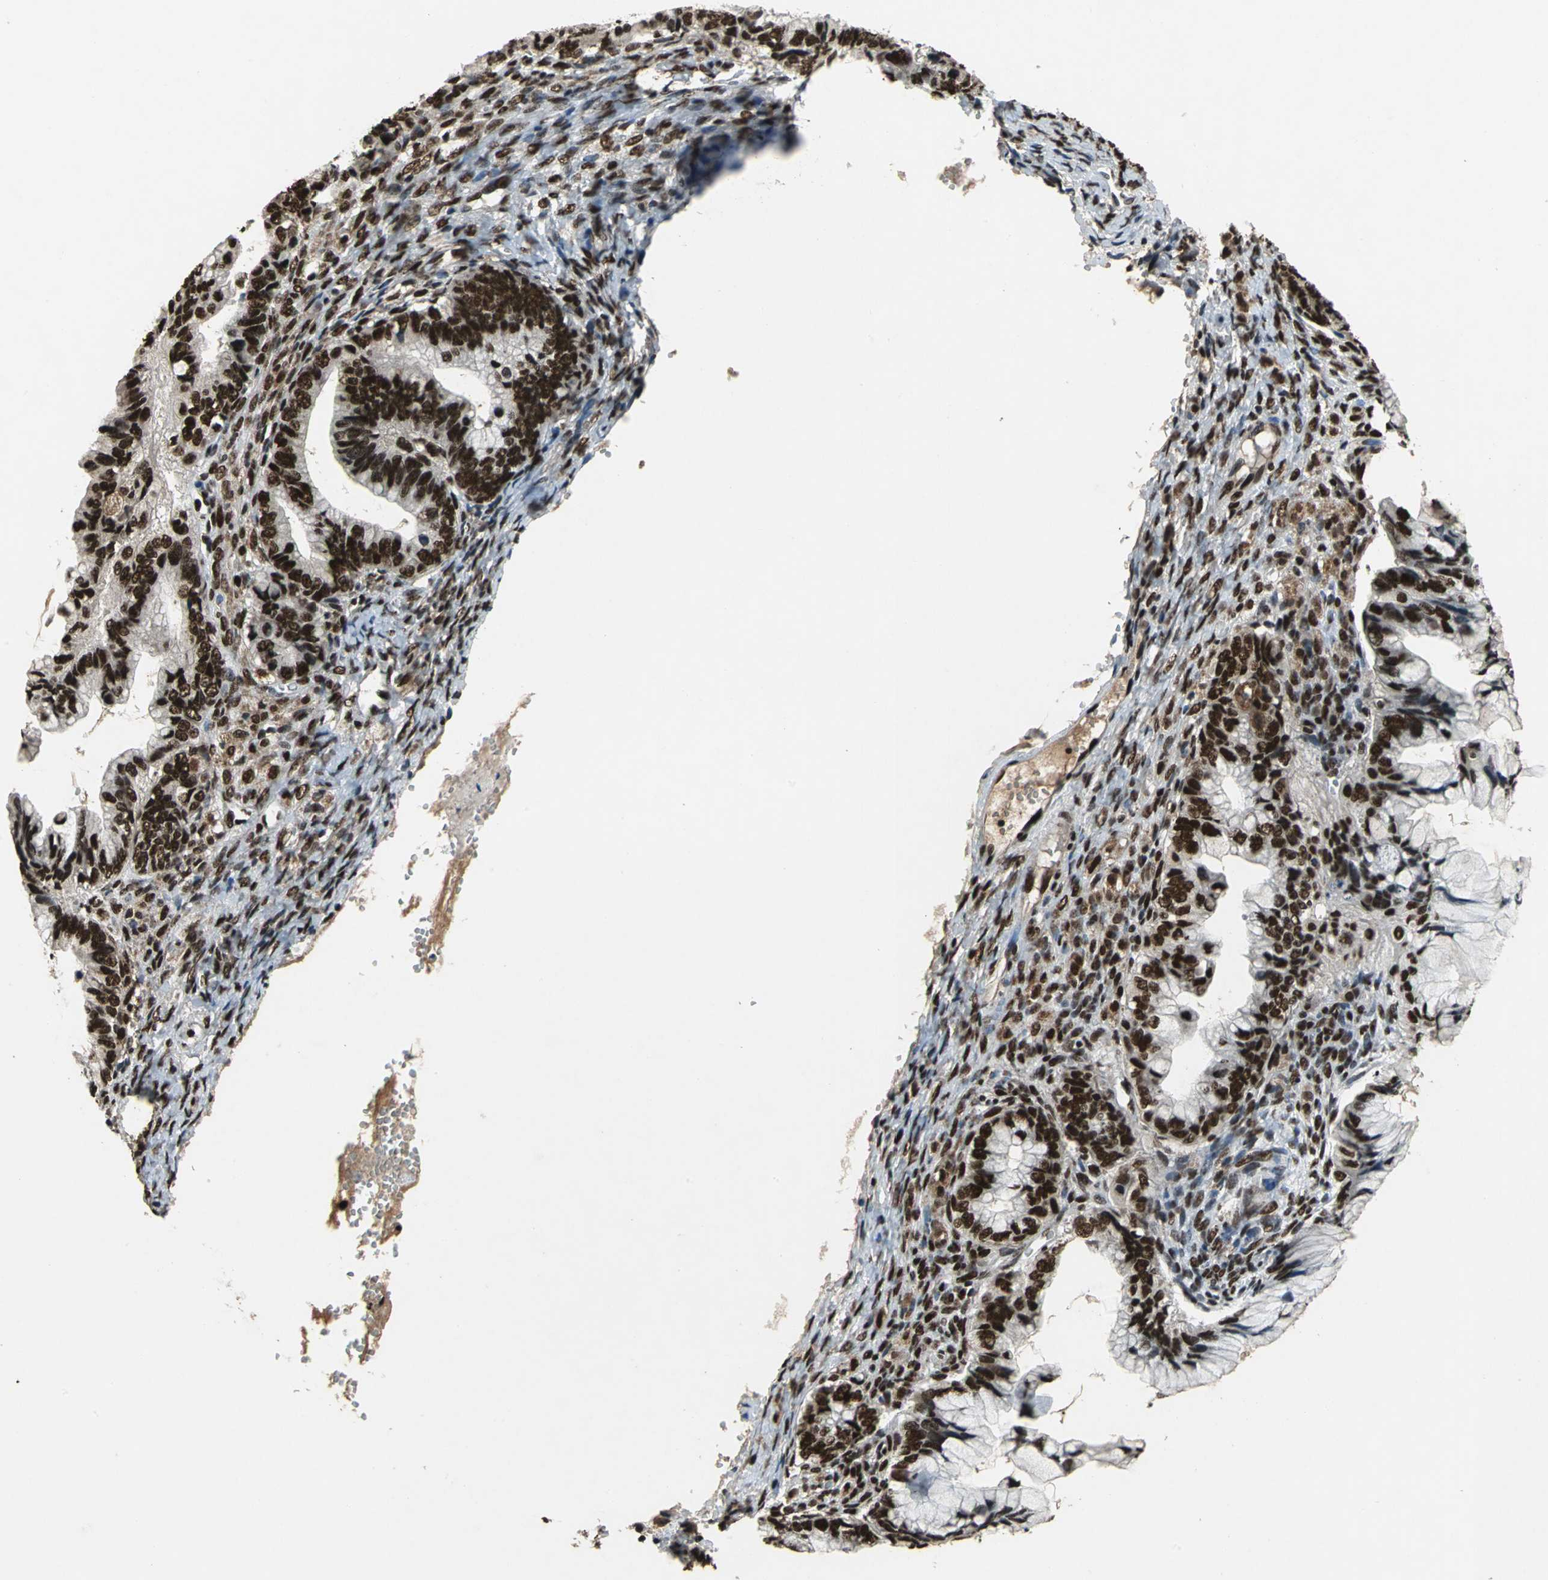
{"staining": {"intensity": "strong", "quantity": ">75%", "location": "nuclear"}, "tissue": "ovarian cancer", "cell_type": "Tumor cells", "image_type": "cancer", "snomed": [{"axis": "morphology", "description": "Cystadenocarcinoma, mucinous, NOS"}, {"axis": "topography", "description": "Ovary"}], "caption": "Immunohistochemical staining of mucinous cystadenocarcinoma (ovarian) reveals high levels of strong nuclear protein expression in approximately >75% of tumor cells. (Brightfield microscopy of DAB IHC at high magnification).", "gene": "MTA2", "patient": {"sex": "female", "age": 36}}